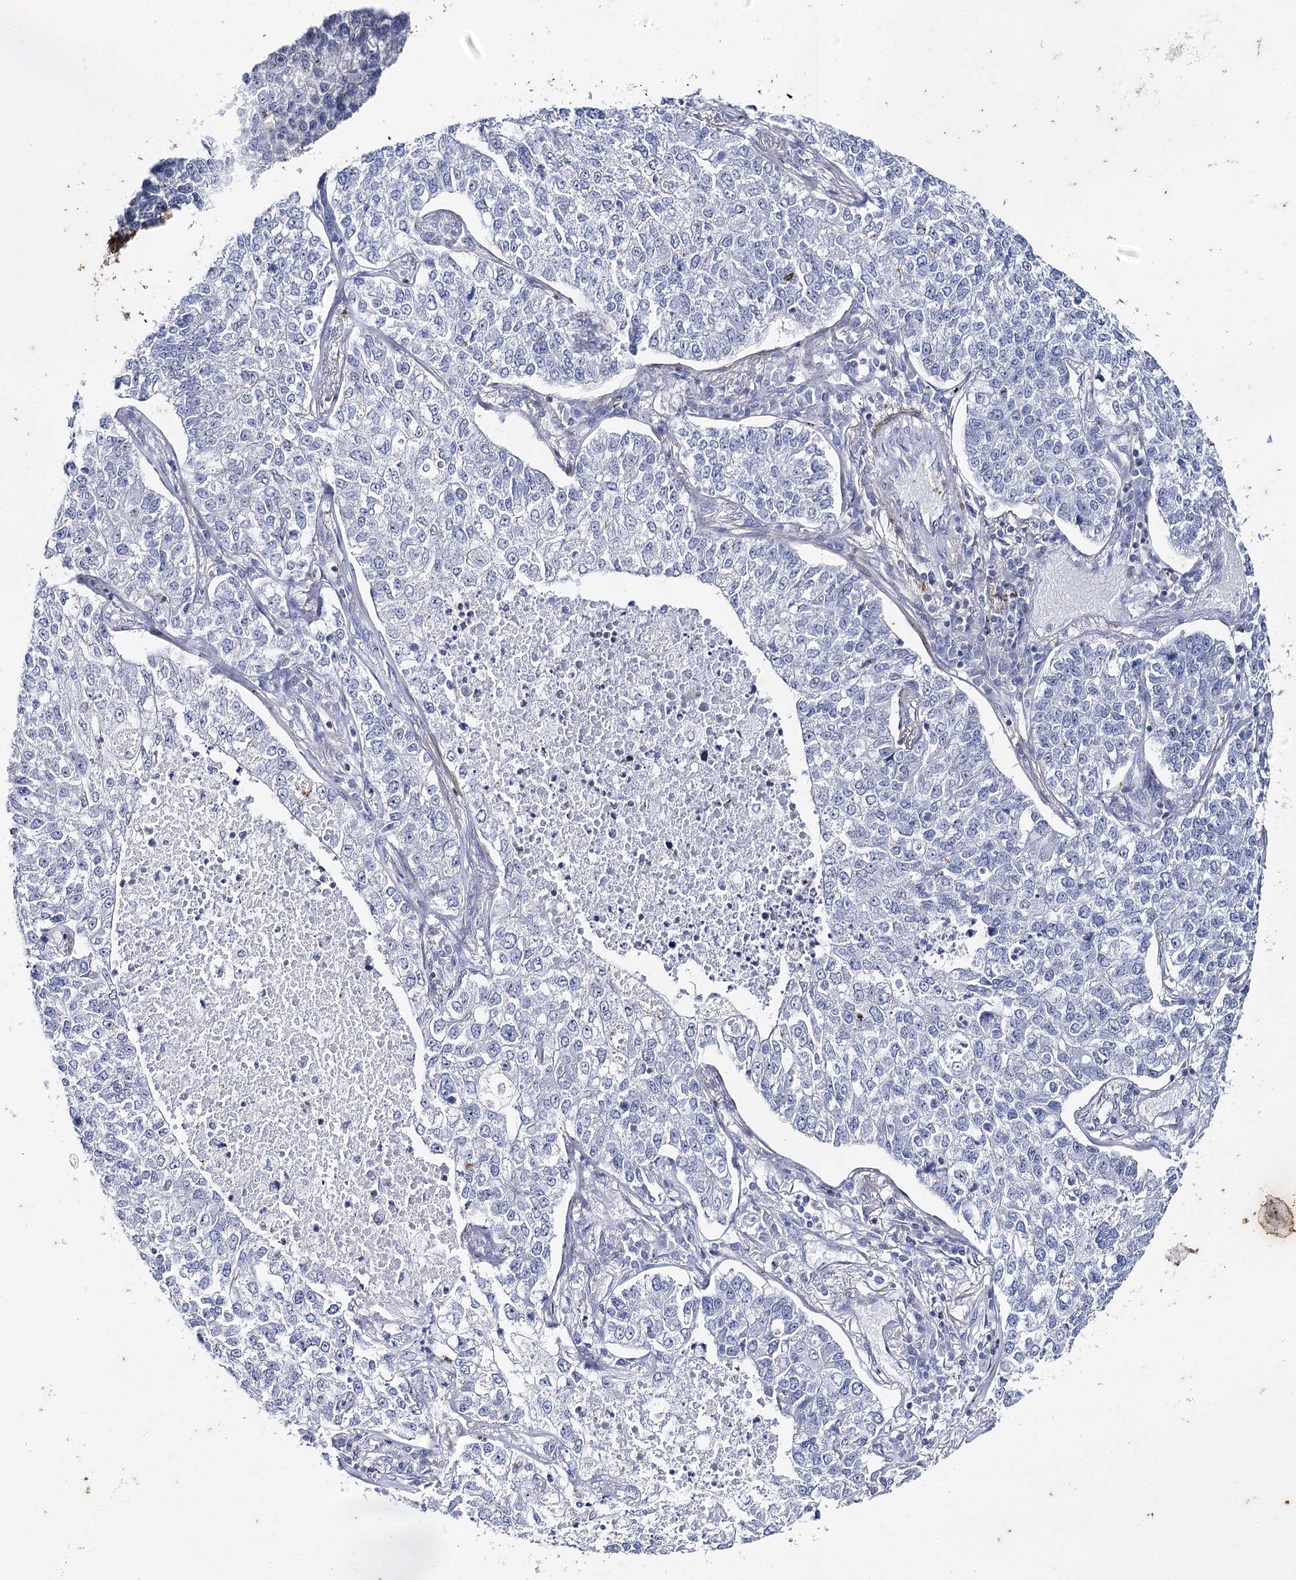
{"staining": {"intensity": "negative", "quantity": "none", "location": "none"}, "tissue": "lung cancer", "cell_type": "Tumor cells", "image_type": "cancer", "snomed": [{"axis": "morphology", "description": "Adenocarcinoma, NOS"}, {"axis": "topography", "description": "Lung"}], "caption": "DAB immunohistochemical staining of lung adenocarcinoma shows no significant staining in tumor cells.", "gene": "AGXT2", "patient": {"sex": "male", "age": 49}}